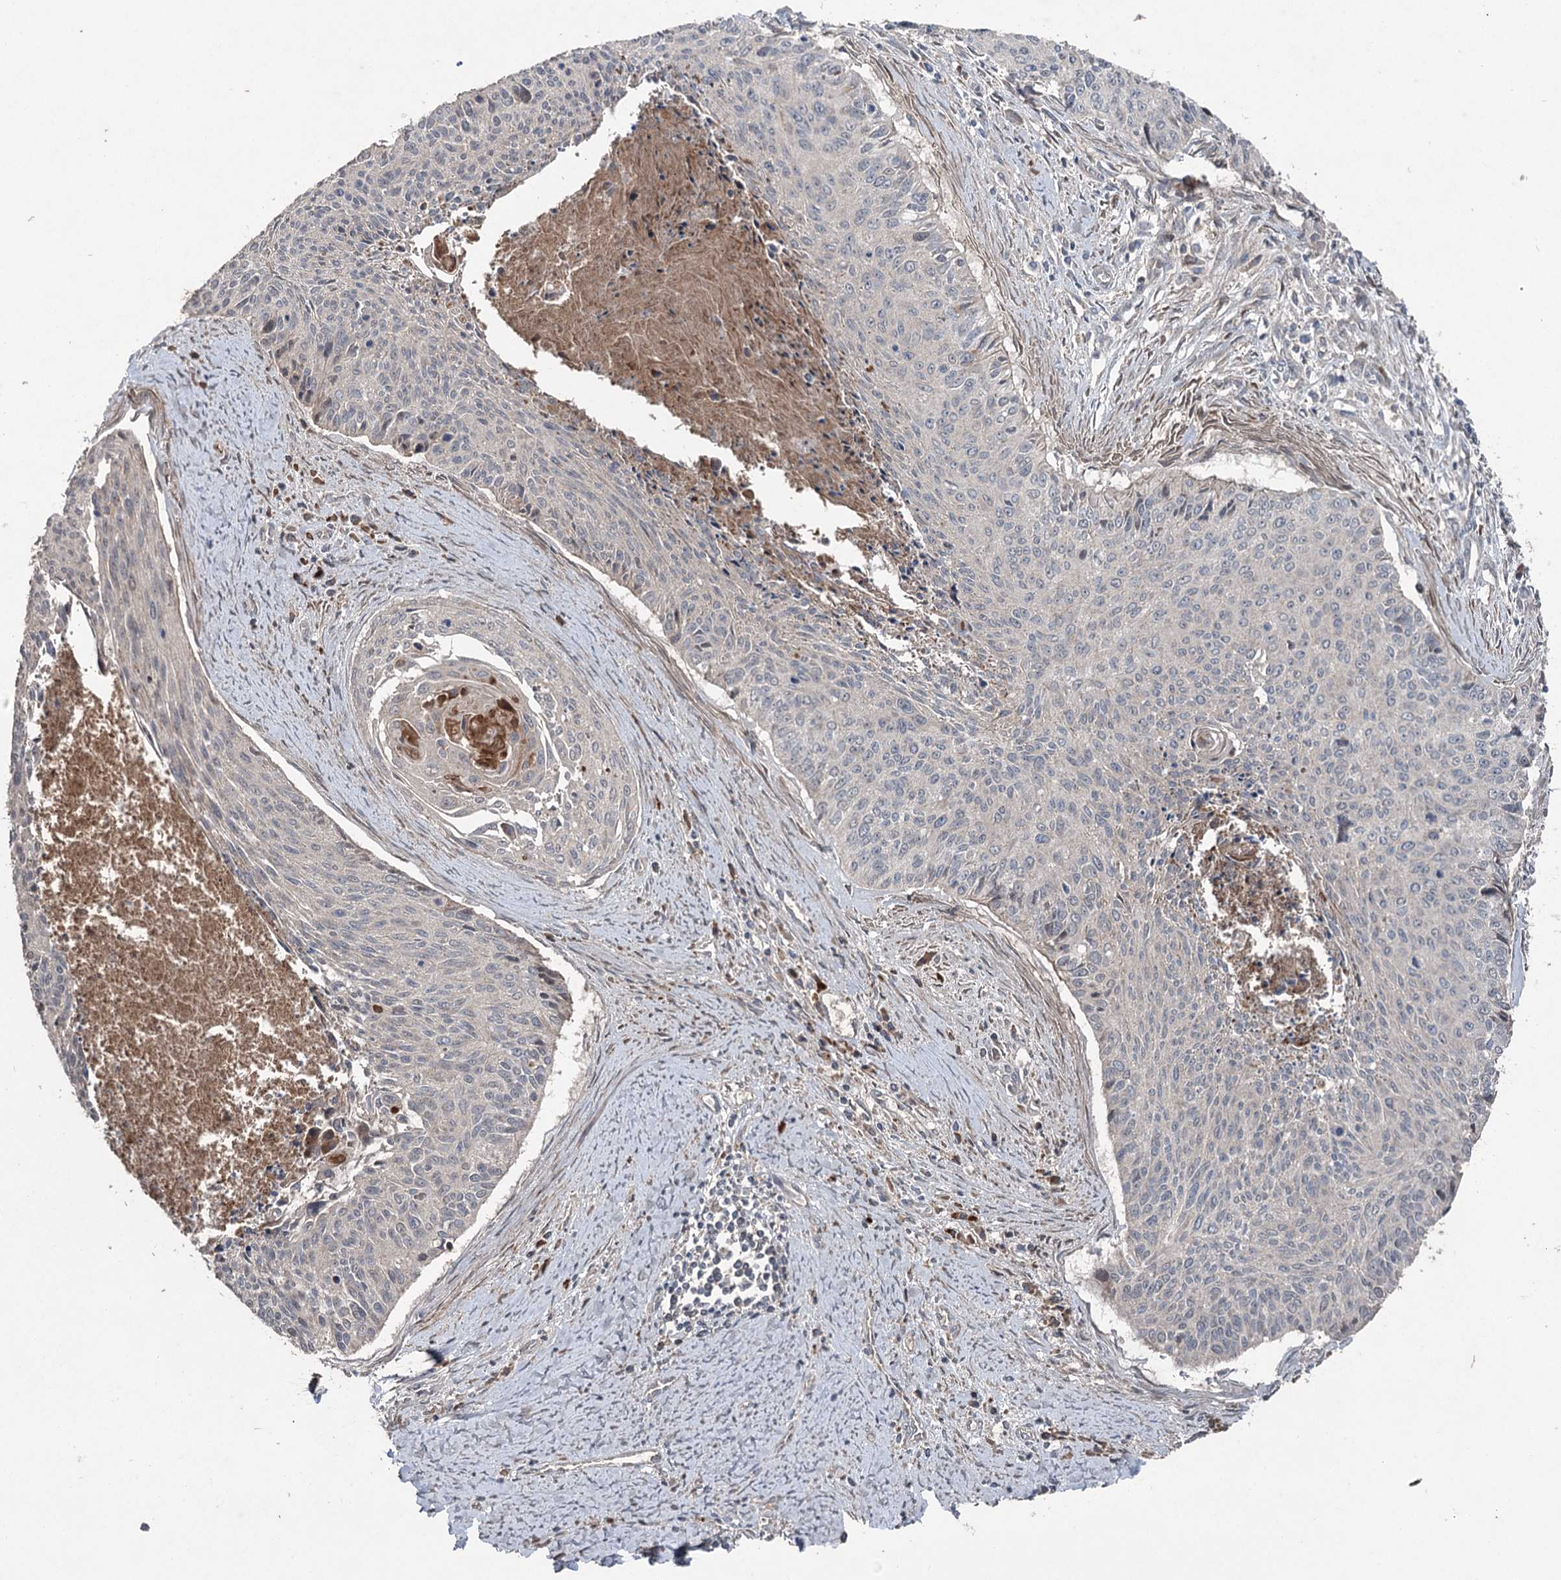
{"staining": {"intensity": "weak", "quantity": "<25%", "location": "cytoplasmic/membranous"}, "tissue": "cervical cancer", "cell_type": "Tumor cells", "image_type": "cancer", "snomed": [{"axis": "morphology", "description": "Squamous cell carcinoma, NOS"}, {"axis": "topography", "description": "Cervix"}], "caption": "An image of cervical squamous cell carcinoma stained for a protein displays no brown staining in tumor cells.", "gene": "MAPK8IP2", "patient": {"sex": "female", "age": 55}}